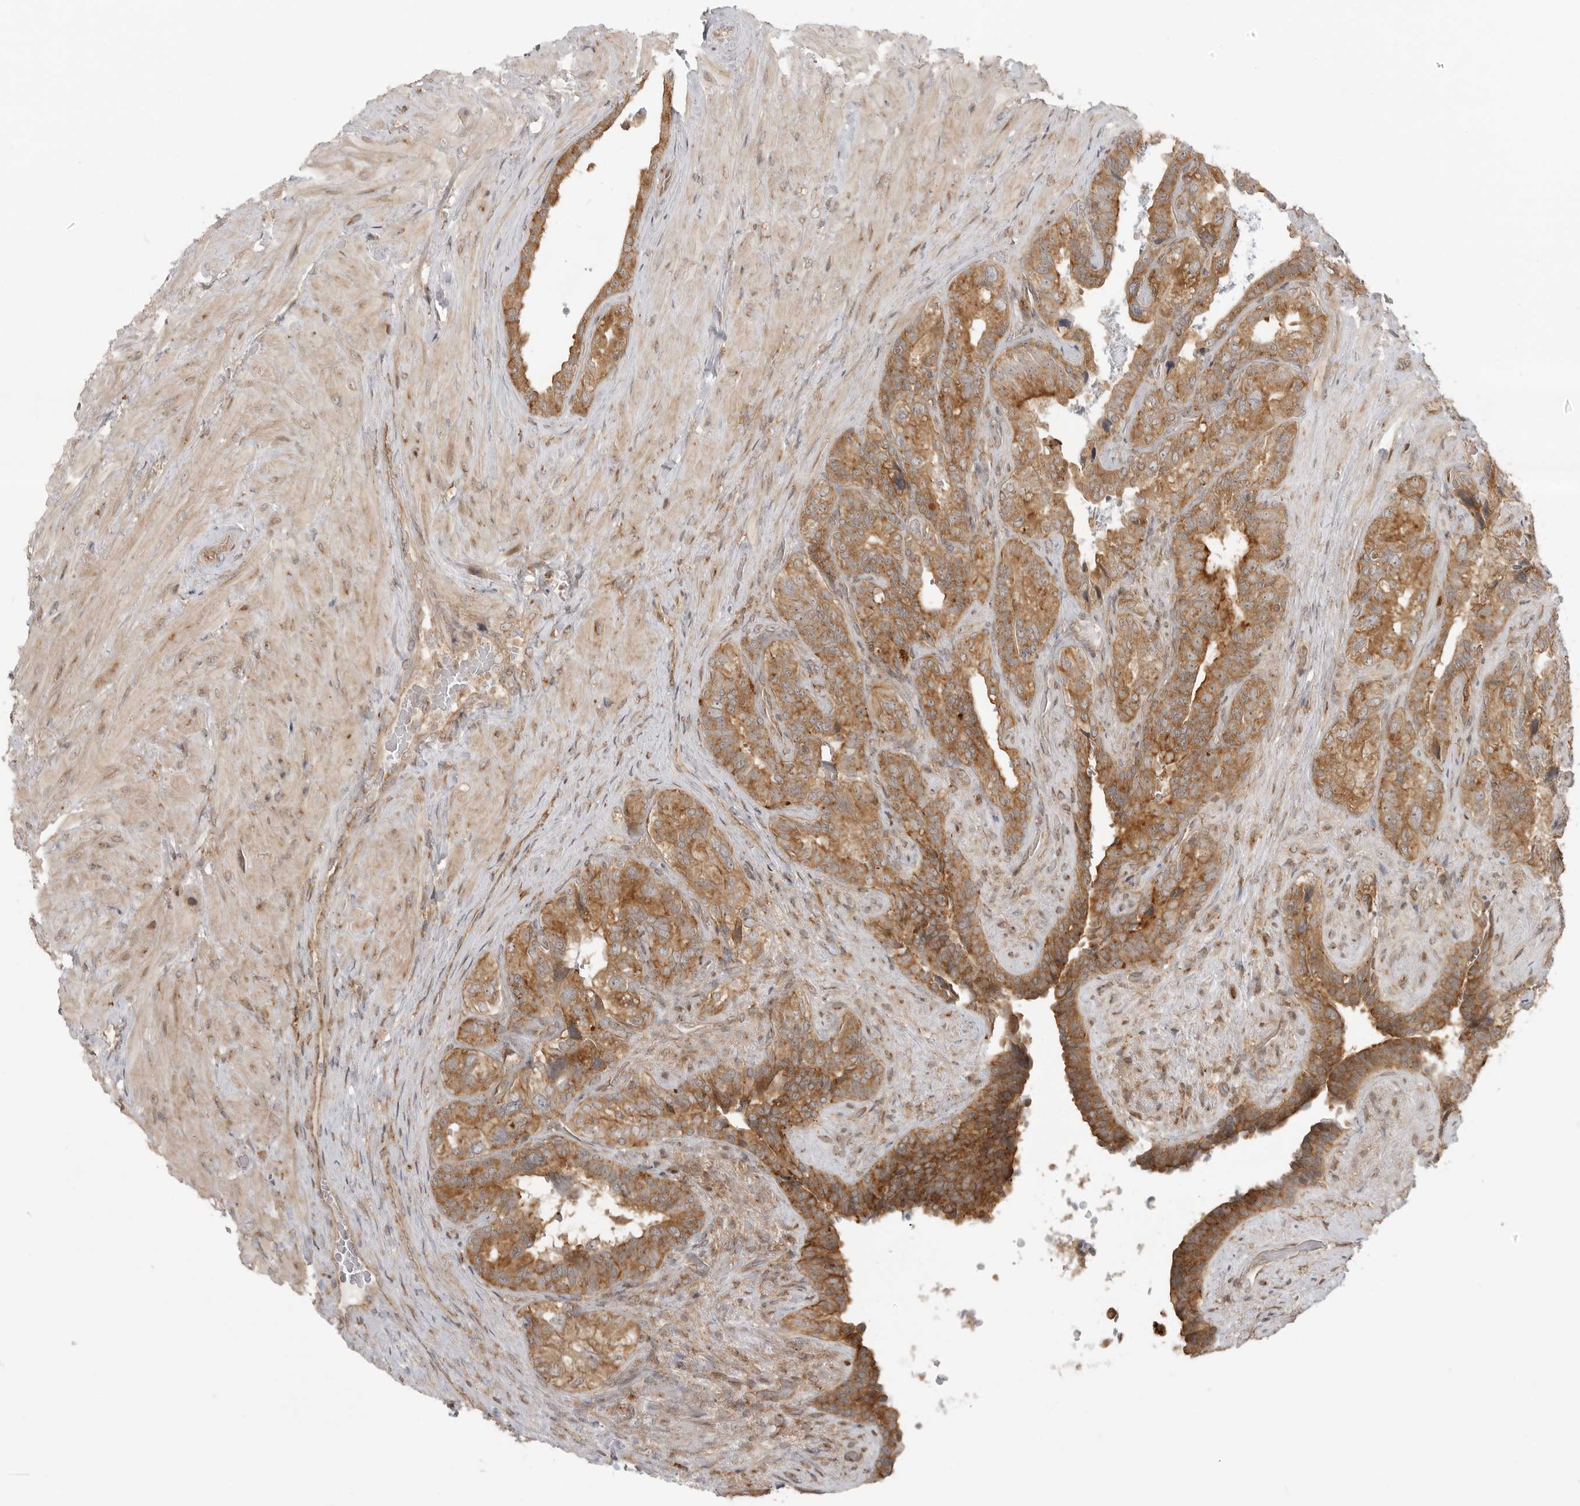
{"staining": {"intensity": "moderate", "quantity": ">75%", "location": "cytoplasmic/membranous"}, "tissue": "seminal vesicle", "cell_type": "Glandular cells", "image_type": "normal", "snomed": [{"axis": "morphology", "description": "Normal tissue, NOS"}, {"axis": "topography", "description": "Prostate"}, {"axis": "topography", "description": "Seminal veicle"}], "caption": "Protein staining of unremarkable seminal vesicle exhibits moderate cytoplasmic/membranous positivity in approximately >75% of glandular cells.", "gene": "FAT3", "patient": {"sex": "male", "age": 67}}